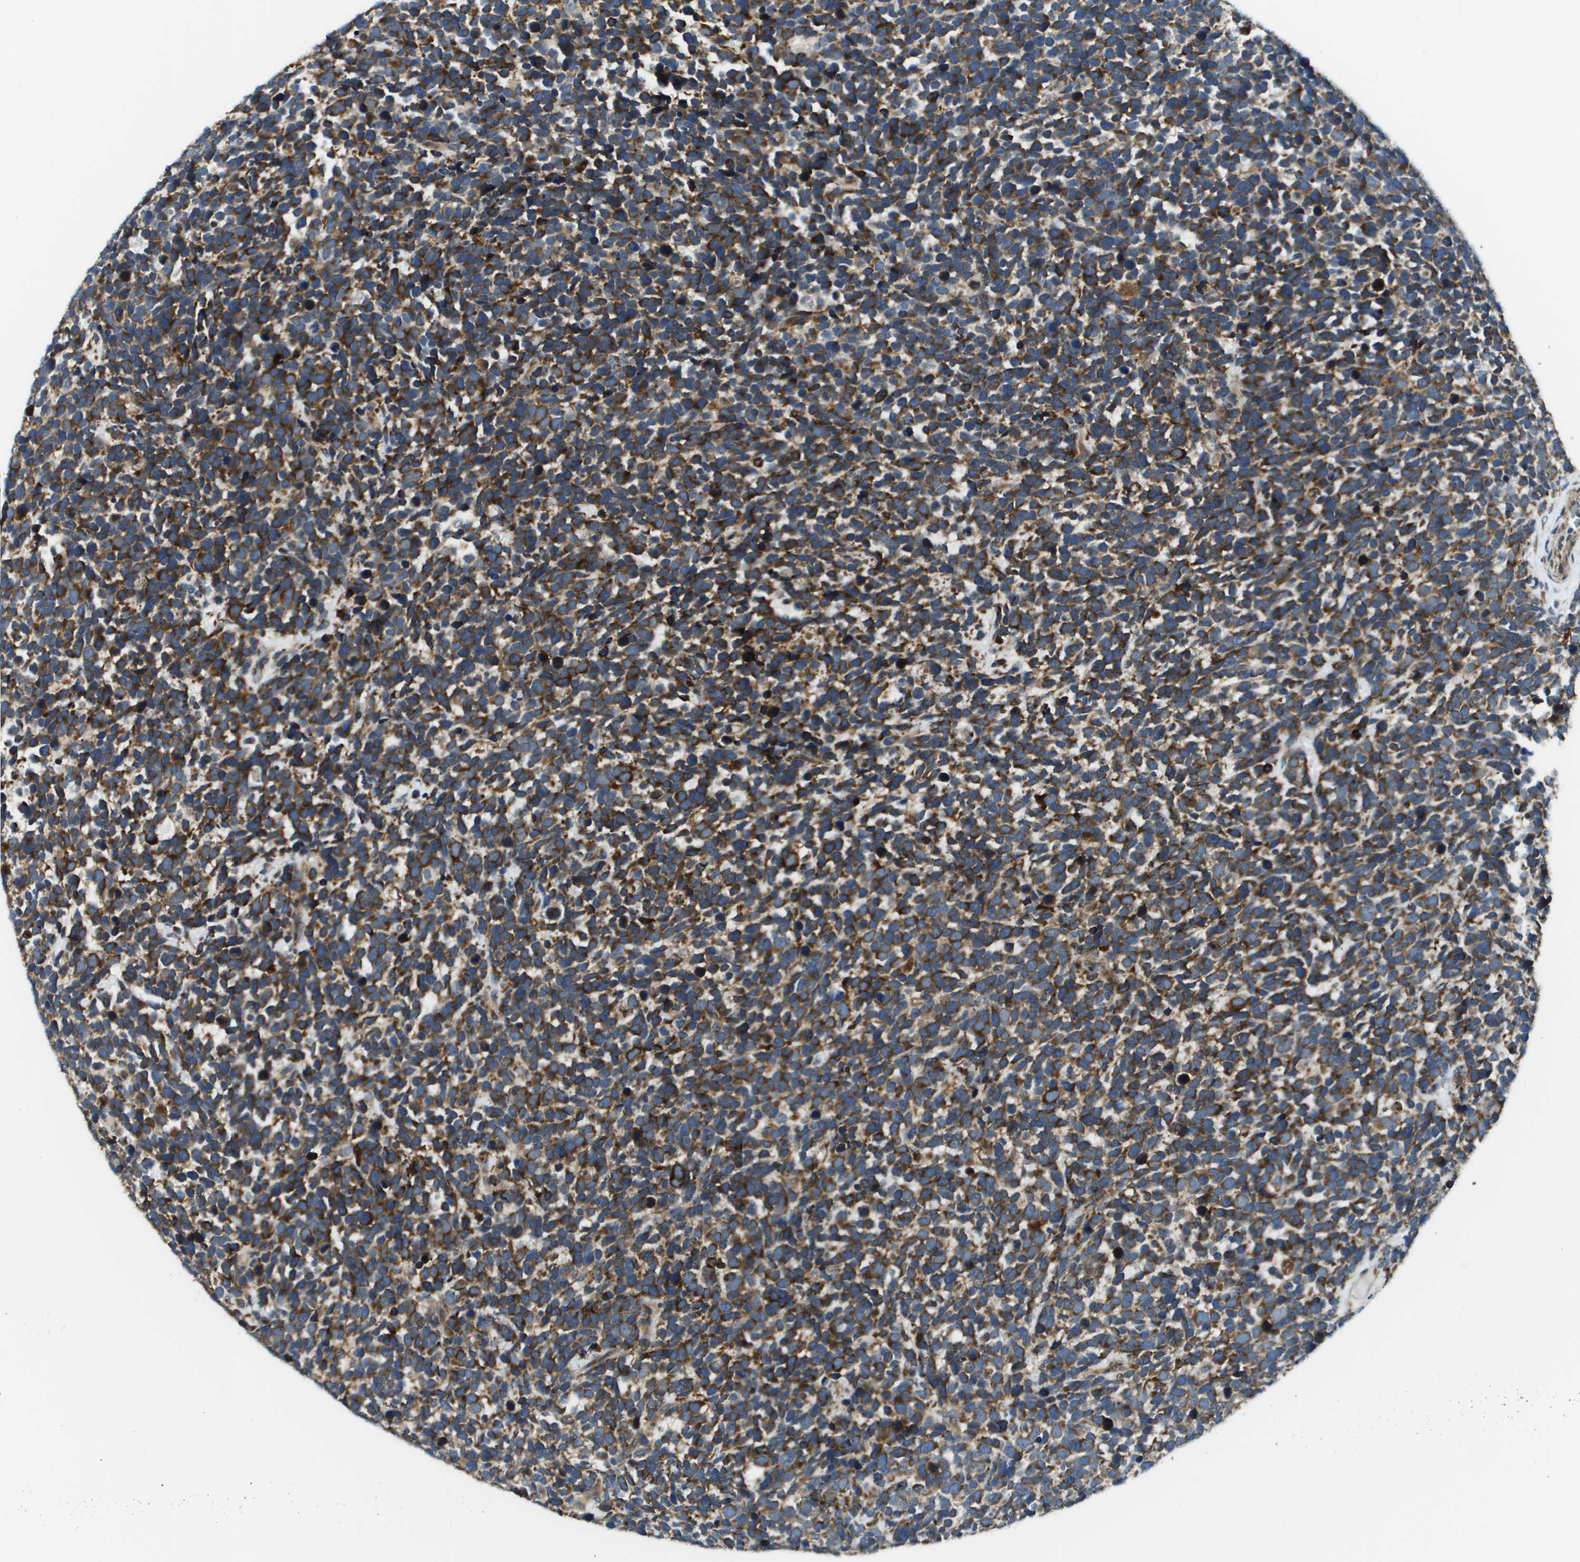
{"staining": {"intensity": "strong", "quantity": ">75%", "location": "cytoplasmic/membranous"}, "tissue": "urothelial cancer", "cell_type": "Tumor cells", "image_type": "cancer", "snomed": [{"axis": "morphology", "description": "Urothelial carcinoma, High grade"}, {"axis": "topography", "description": "Urinary bladder"}], "caption": "A histopathology image of human urothelial carcinoma (high-grade) stained for a protein reveals strong cytoplasmic/membranous brown staining in tumor cells.", "gene": "CNPY3", "patient": {"sex": "female", "age": 82}}